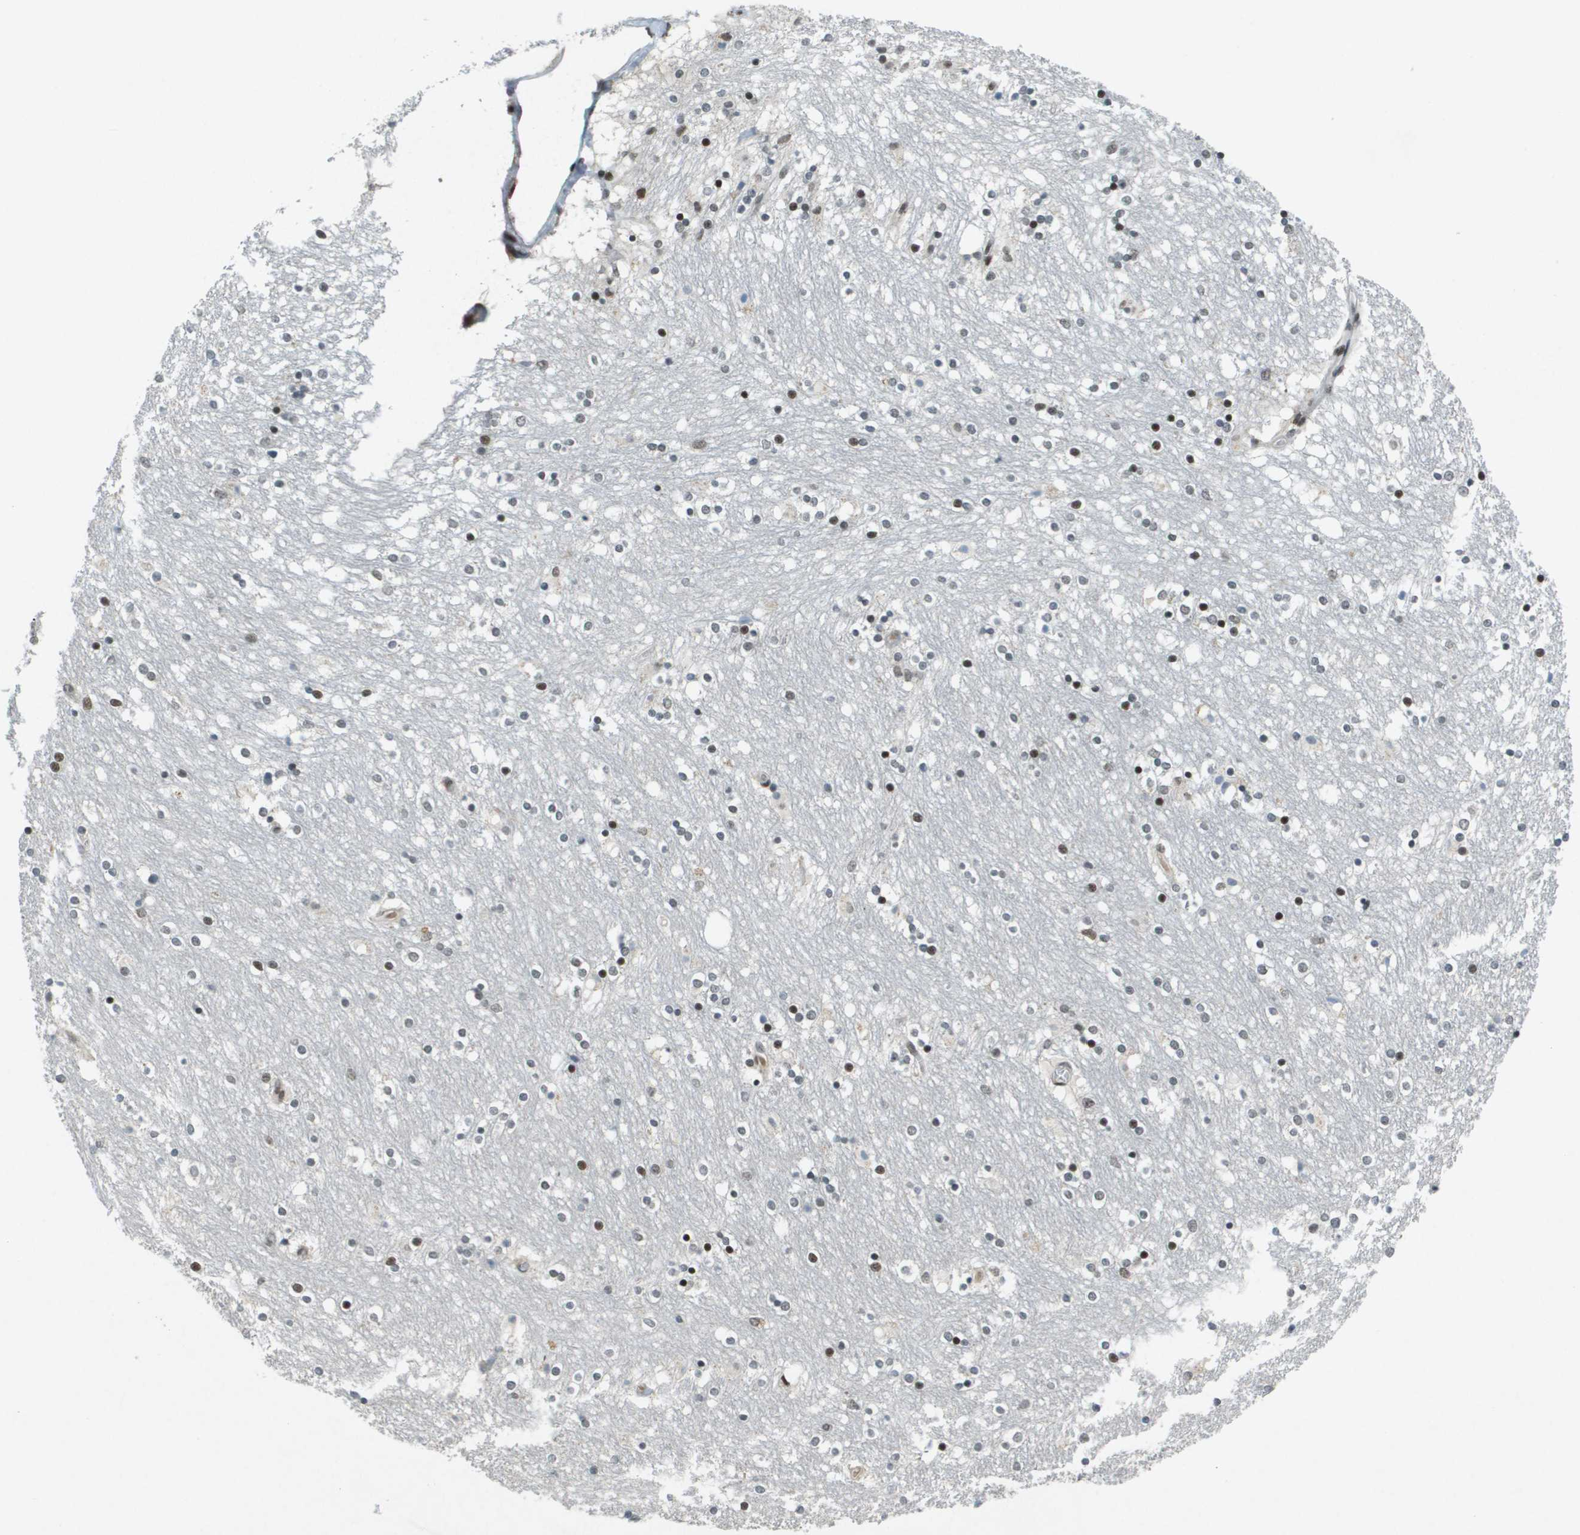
{"staining": {"intensity": "moderate", "quantity": "25%-75%", "location": "nuclear"}, "tissue": "caudate", "cell_type": "Glial cells", "image_type": "normal", "snomed": [{"axis": "morphology", "description": "Normal tissue, NOS"}, {"axis": "topography", "description": "Lateral ventricle wall"}], "caption": "A high-resolution micrograph shows immunohistochemistry staining of normal caudate, which demonstrates moderate nuclear expression in about 25%-75% of glial cells. The staining was performed using DAB, with brown indicating positive protein expression. Nuclei are stained blue with hematoxylin.", "gene": "IRF7", "patient": {"sex": "female", "age": 54}}